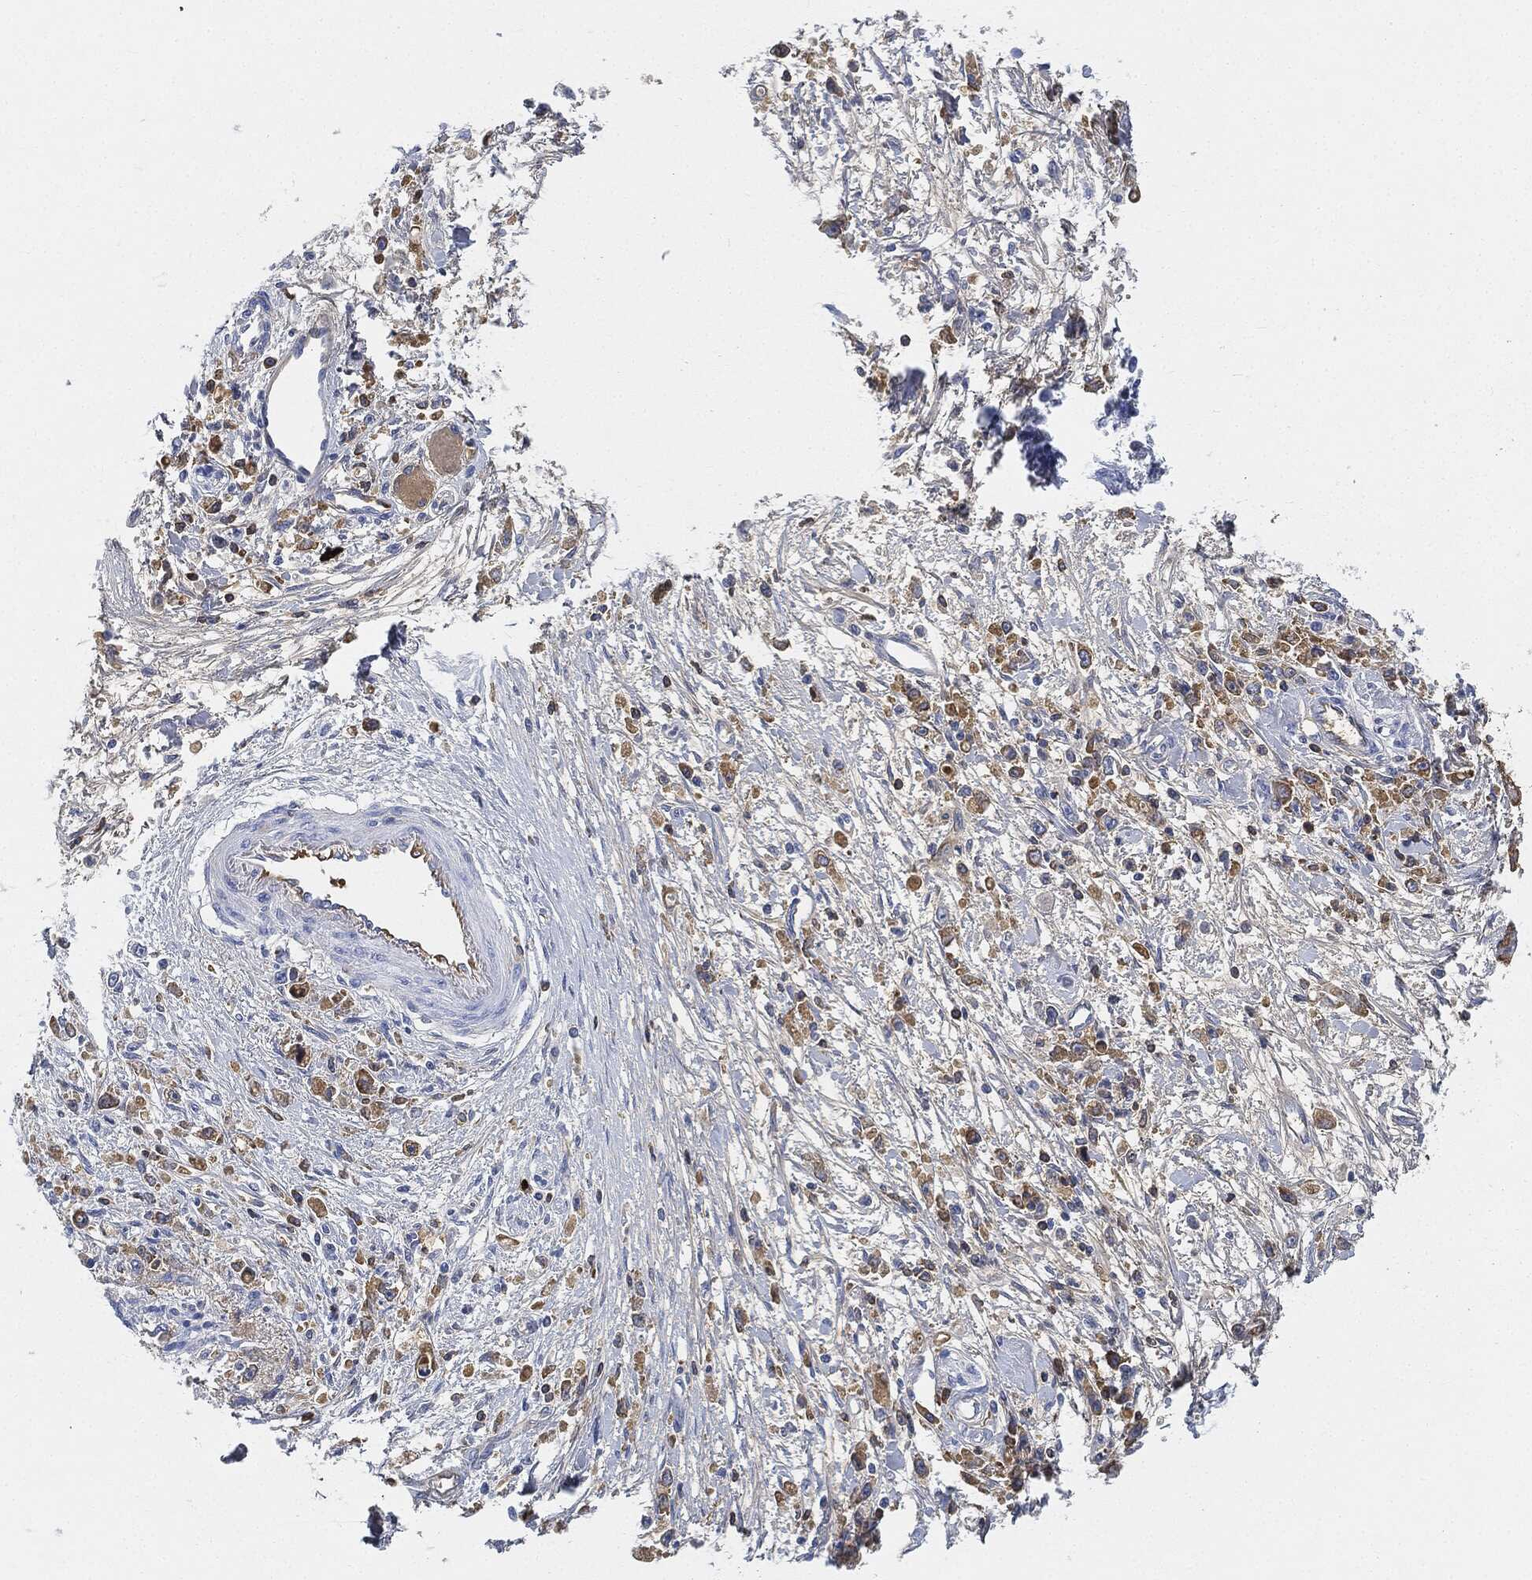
{"staining": {"intensity": "weak", "quantity": "<25%", "location": "cytoplasmic/membranous"}, "tissue": "stomach cancer", "cell_type": "Tumor cells", "image_type": "cancer", "snomed": [{"axis": "morphology", "description": "Adenocarcinoma, NOS"}, {"axis": "topography", "description": "Stomach"}], "caption": "Tumor cells show no significant protein expression in adenocarcinoma (stomach).", "gene": "IGLV6-57", "patient": {"sex": "female", "age": 59}}